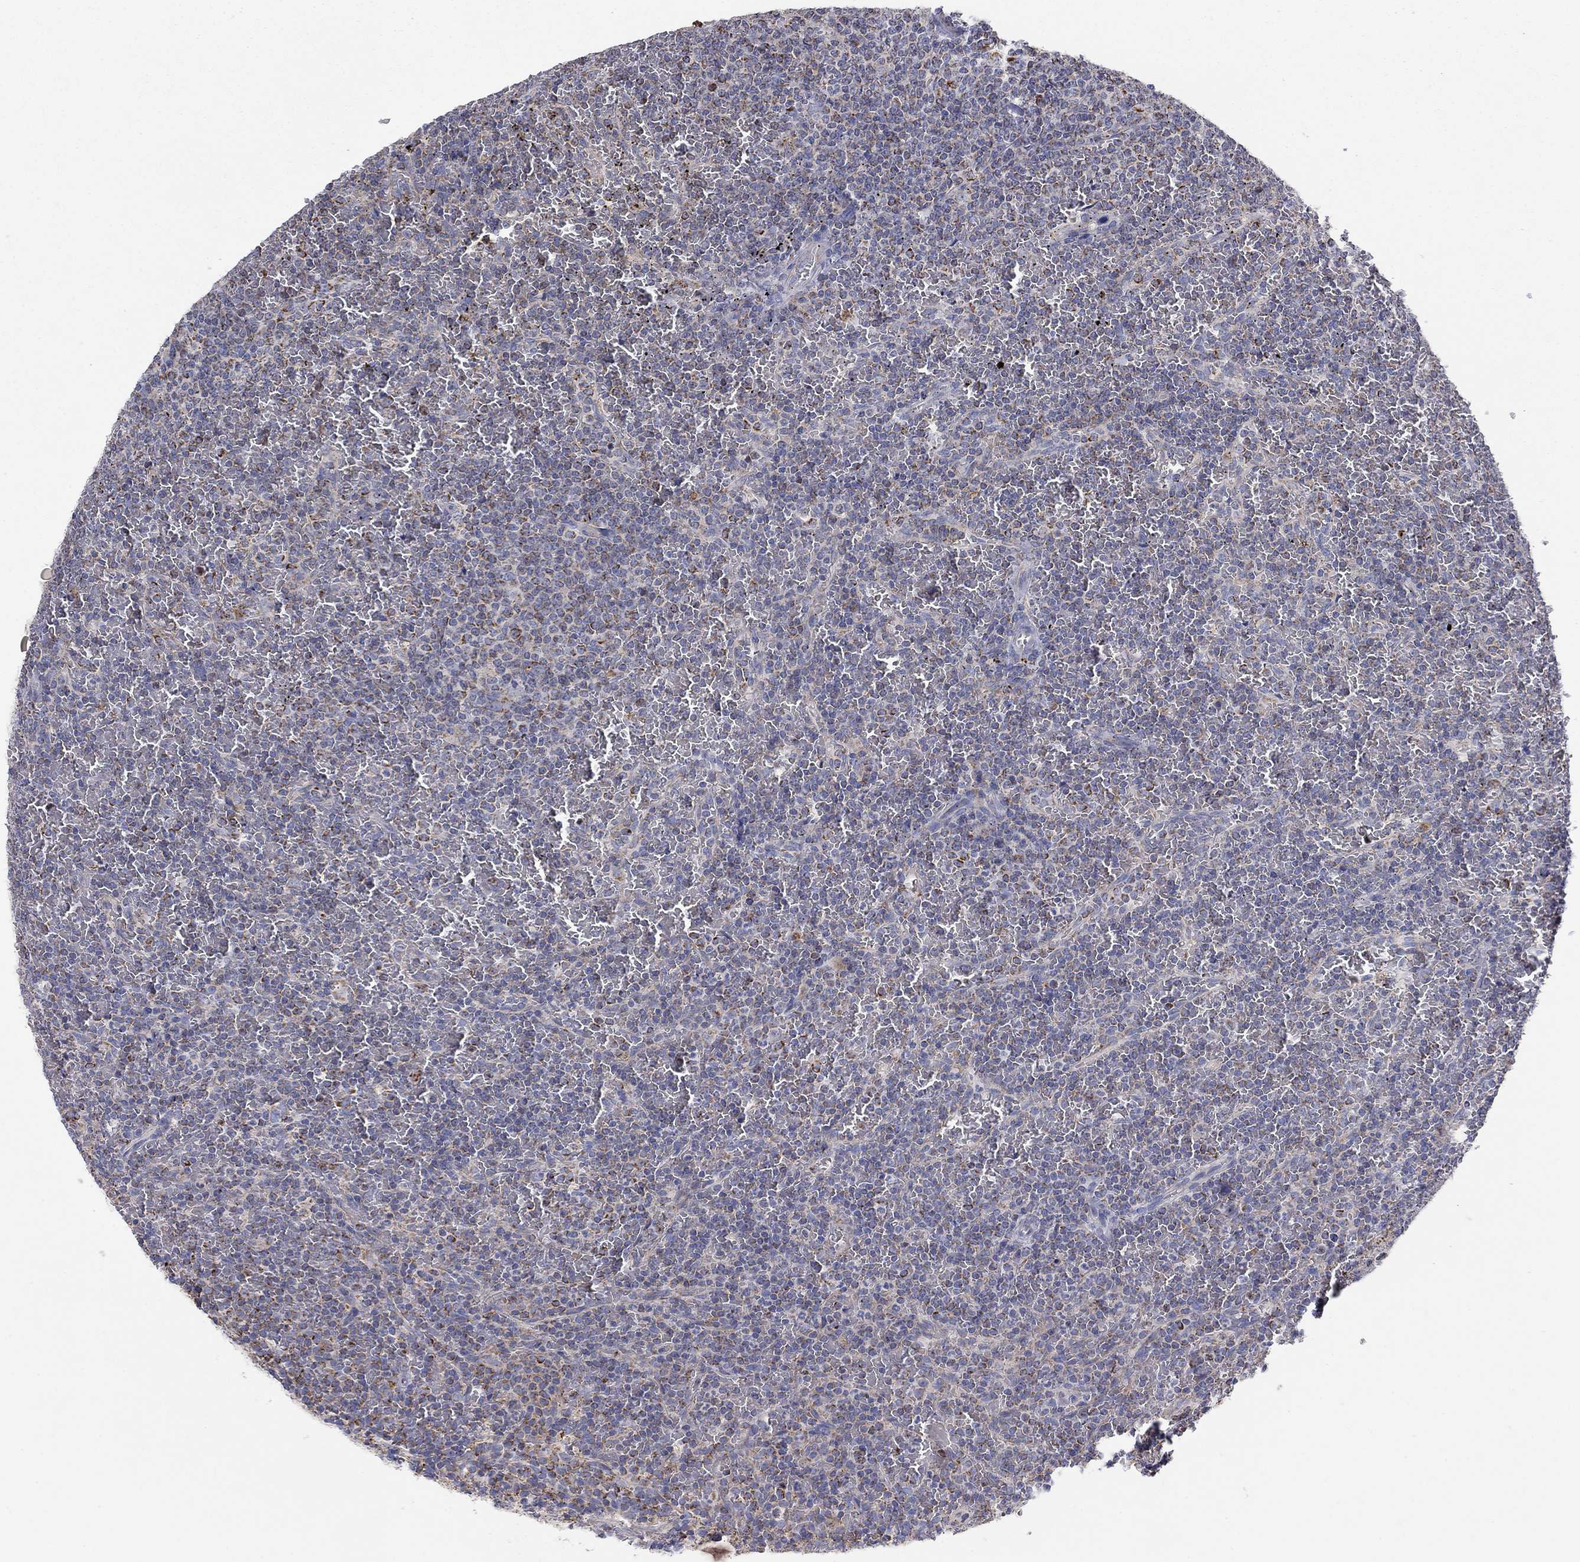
{"staining": {"intensity": "negative", "quantity": "none", "location": "none"}, "tissue": "lymphoma", "cell_type": "Tumor cells", "image_type": "cancer", "snomed": [{"axis": "morphology", "description": "Malignant lymphoma, non-Hodgkin's type, Low grade"}, {"axis": "topography", "description": "Spleen"}], "caption": "The image demonstrates no staining of tumor cells in low-grade malignant lymphoma, non-Hodgkin's type.", "gene": "HPS5", "patient": {"sex": "female", "age": 77}}